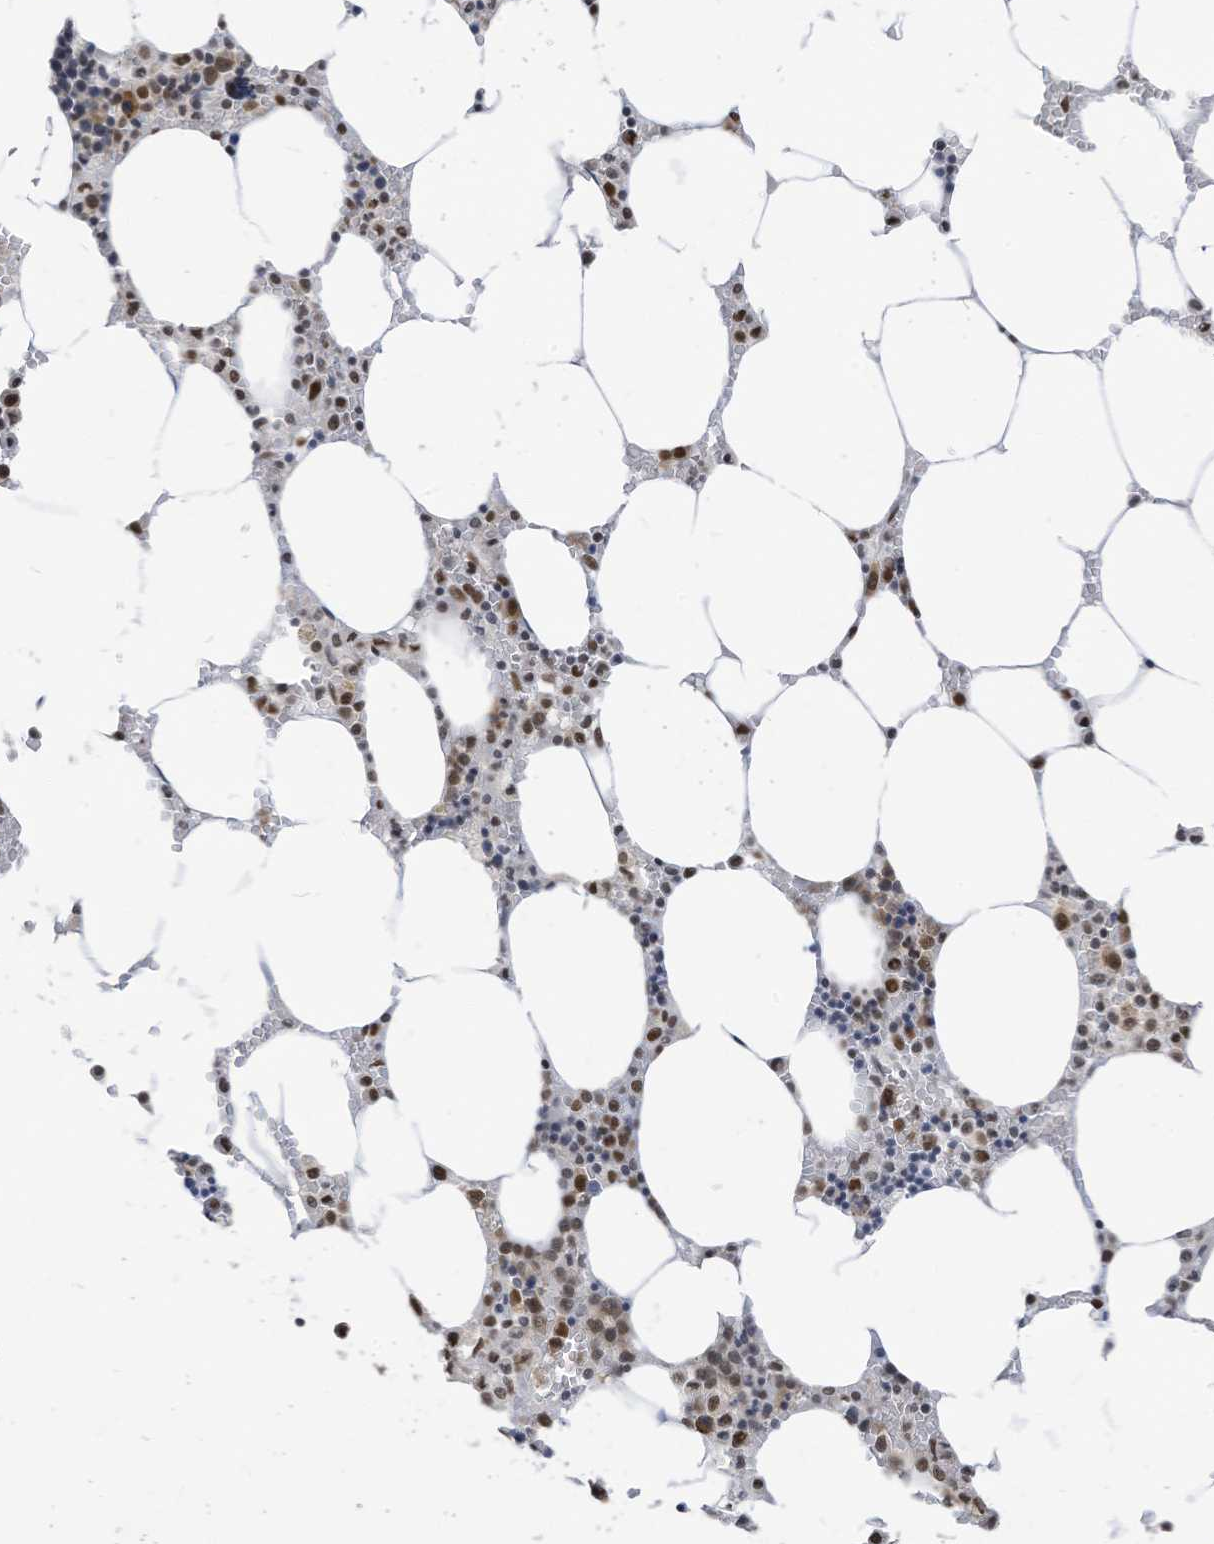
{"staining": {"intensity": "strong", "quantity": ">75%", "location": "nuclear"}, "tissue": "bone marrow", "cell_type": "Hematopoietic cells", "image_type": "normal", "snomed": [{"axis": "morphology", "description": "Normal tissue, NOS"}, {"axis": "topography", "description": "Bone marrow"}], "caption": "Hematopoietic cells display high levels of strong nuclear expression in about >75% of cells in benign human bone marrow. The staining is performed using DAB brown chromogen to label protein expression. The nuclei are counter-stained blue using hematoxylin.", "gene": "KHSRP", "patient": {"sex": "male", "age": 70}}